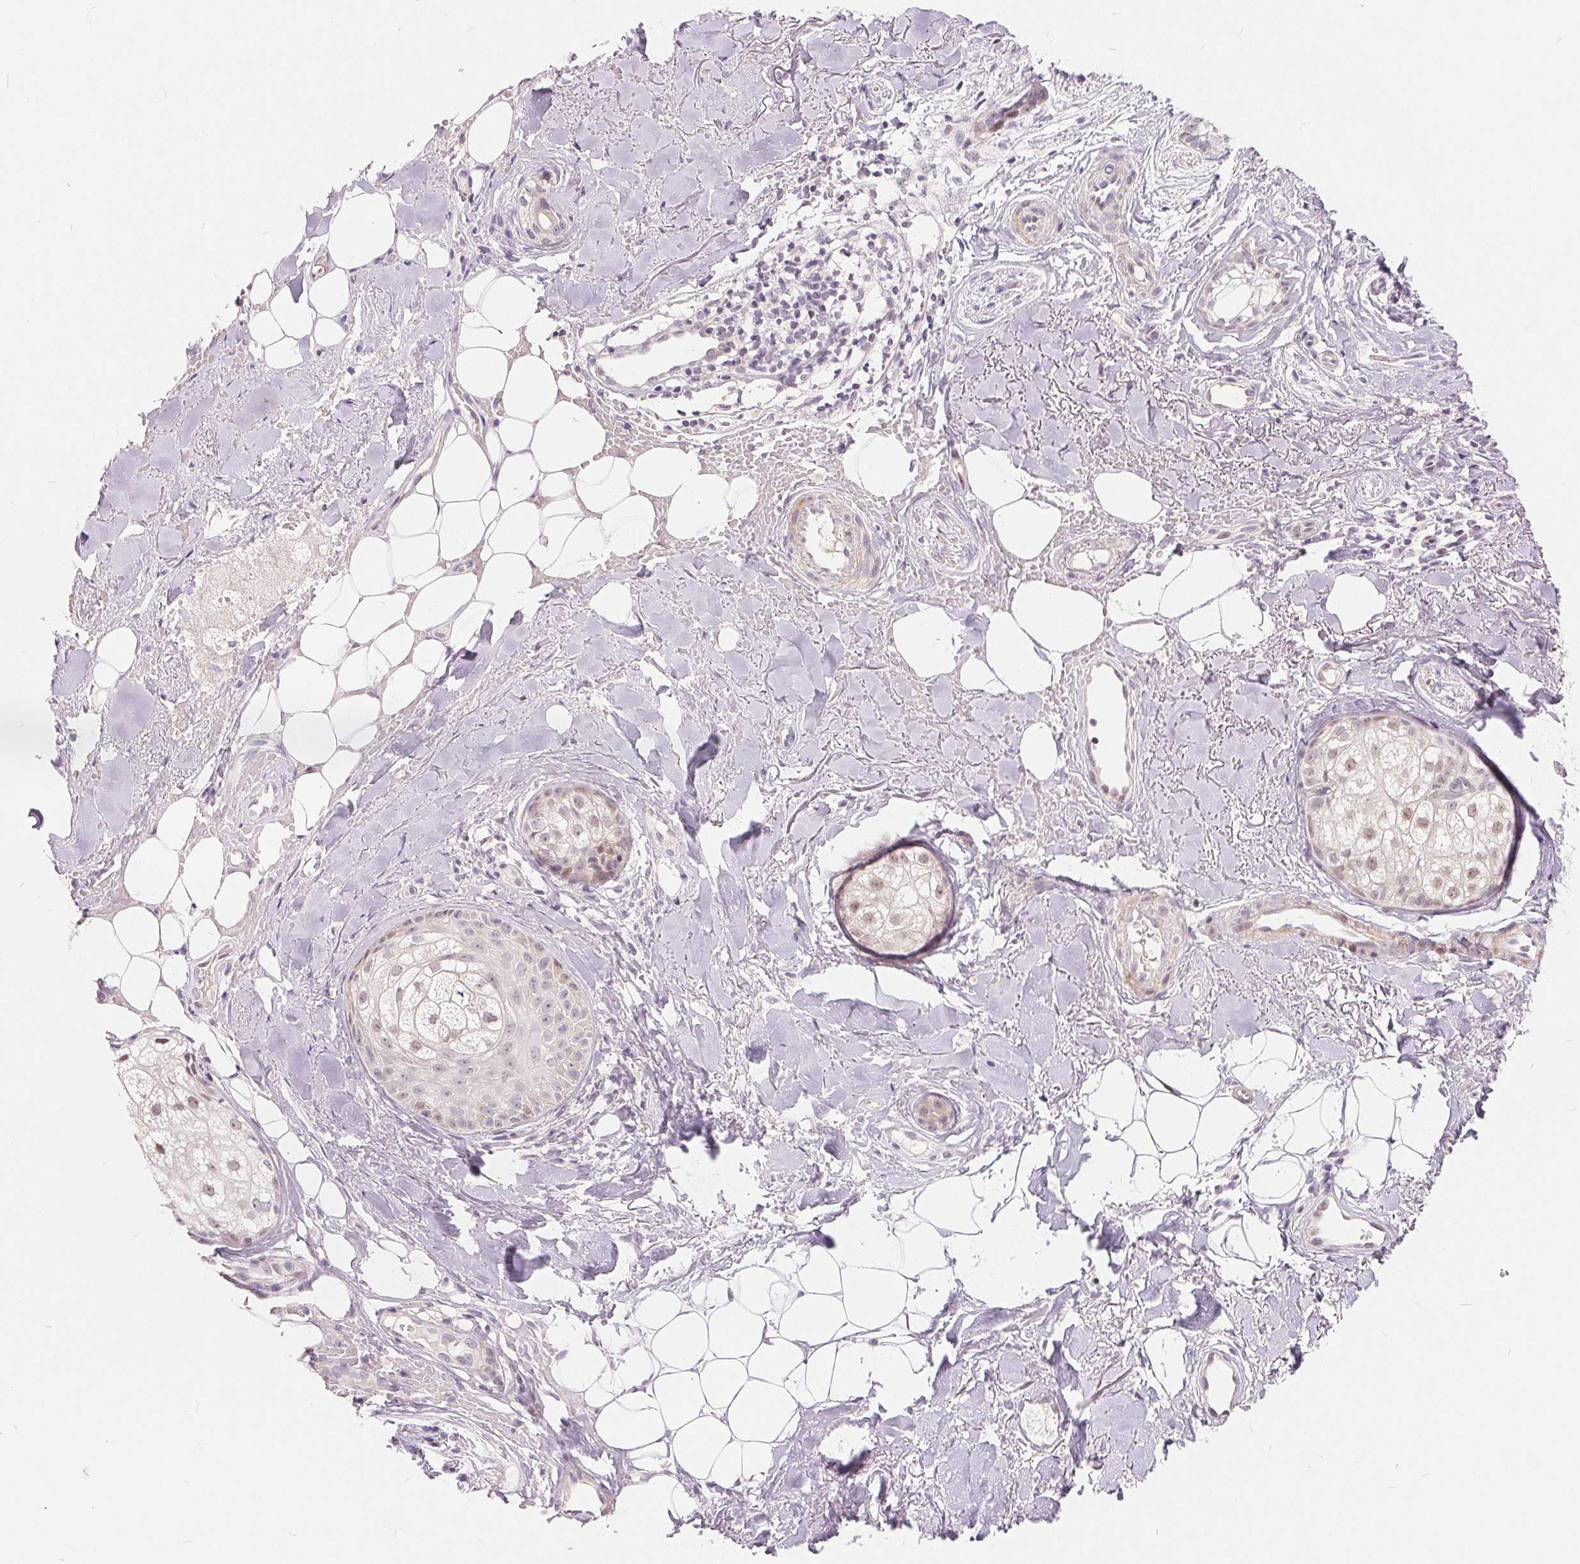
{"staining": {"intensity": "weak", "quantity": "25%-75%", "location": "nuclear"}, "tissue": "skin cancer", "cell_type": "Tumor cells", "image_type": "cancer", "snomed": [{"axis": "morphology", "description": "Basal cell carcinoma"}, {"axis": "morphology", "description": "BCC, high aggressive"}, {"axis": "topography", "description": "Skin"}], "caption": "Approximately 25%-75% of tumor cells in human skin cancer show weak nuclear protein staining as visualized by brown immunohistochemical staining.", "gene": "NRG2", "patient": {"sex": "female", "age": 79}}